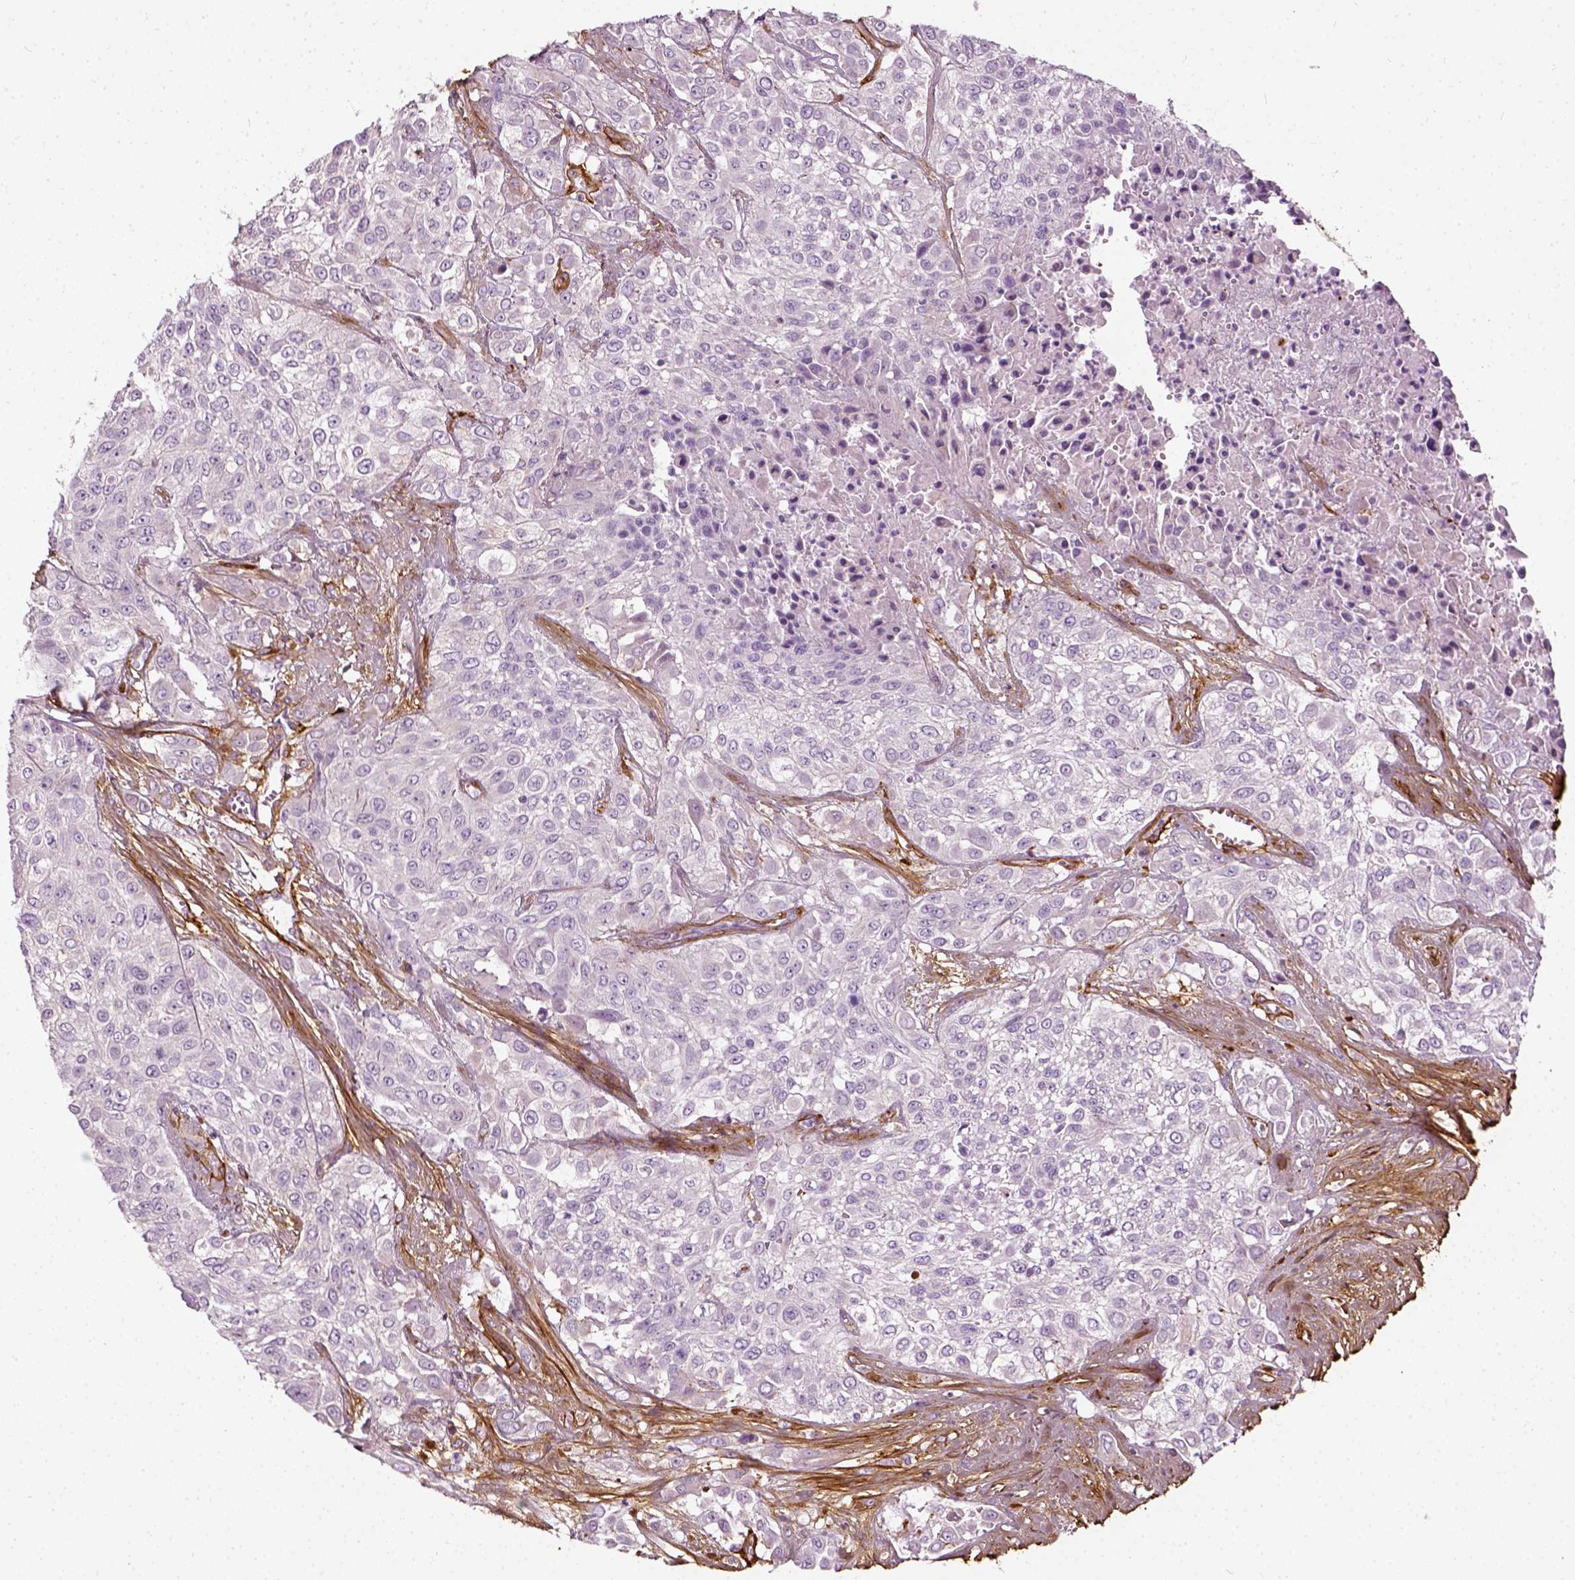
{"staining": {"intensity": "negative", "quantity": "none", "location": "none"}, "tissue": "urothelial cancer", "cell_type": "Tumor cells", "image_type": "cancer", "snomed": [{"axis": "morphology", "description": "Urothelial carcinoma, High grade"}, {"axis": "topography", "description": "Urinary bladder"}], "caption": "This histopathology image is of urothelial cancer stained with IHC to label a protein in brown with the nuclei are counter-stained blue. There is no expression in tumor cells.", "gene": "COL6A2", "patient": {"sex": "male", "age": 57}}